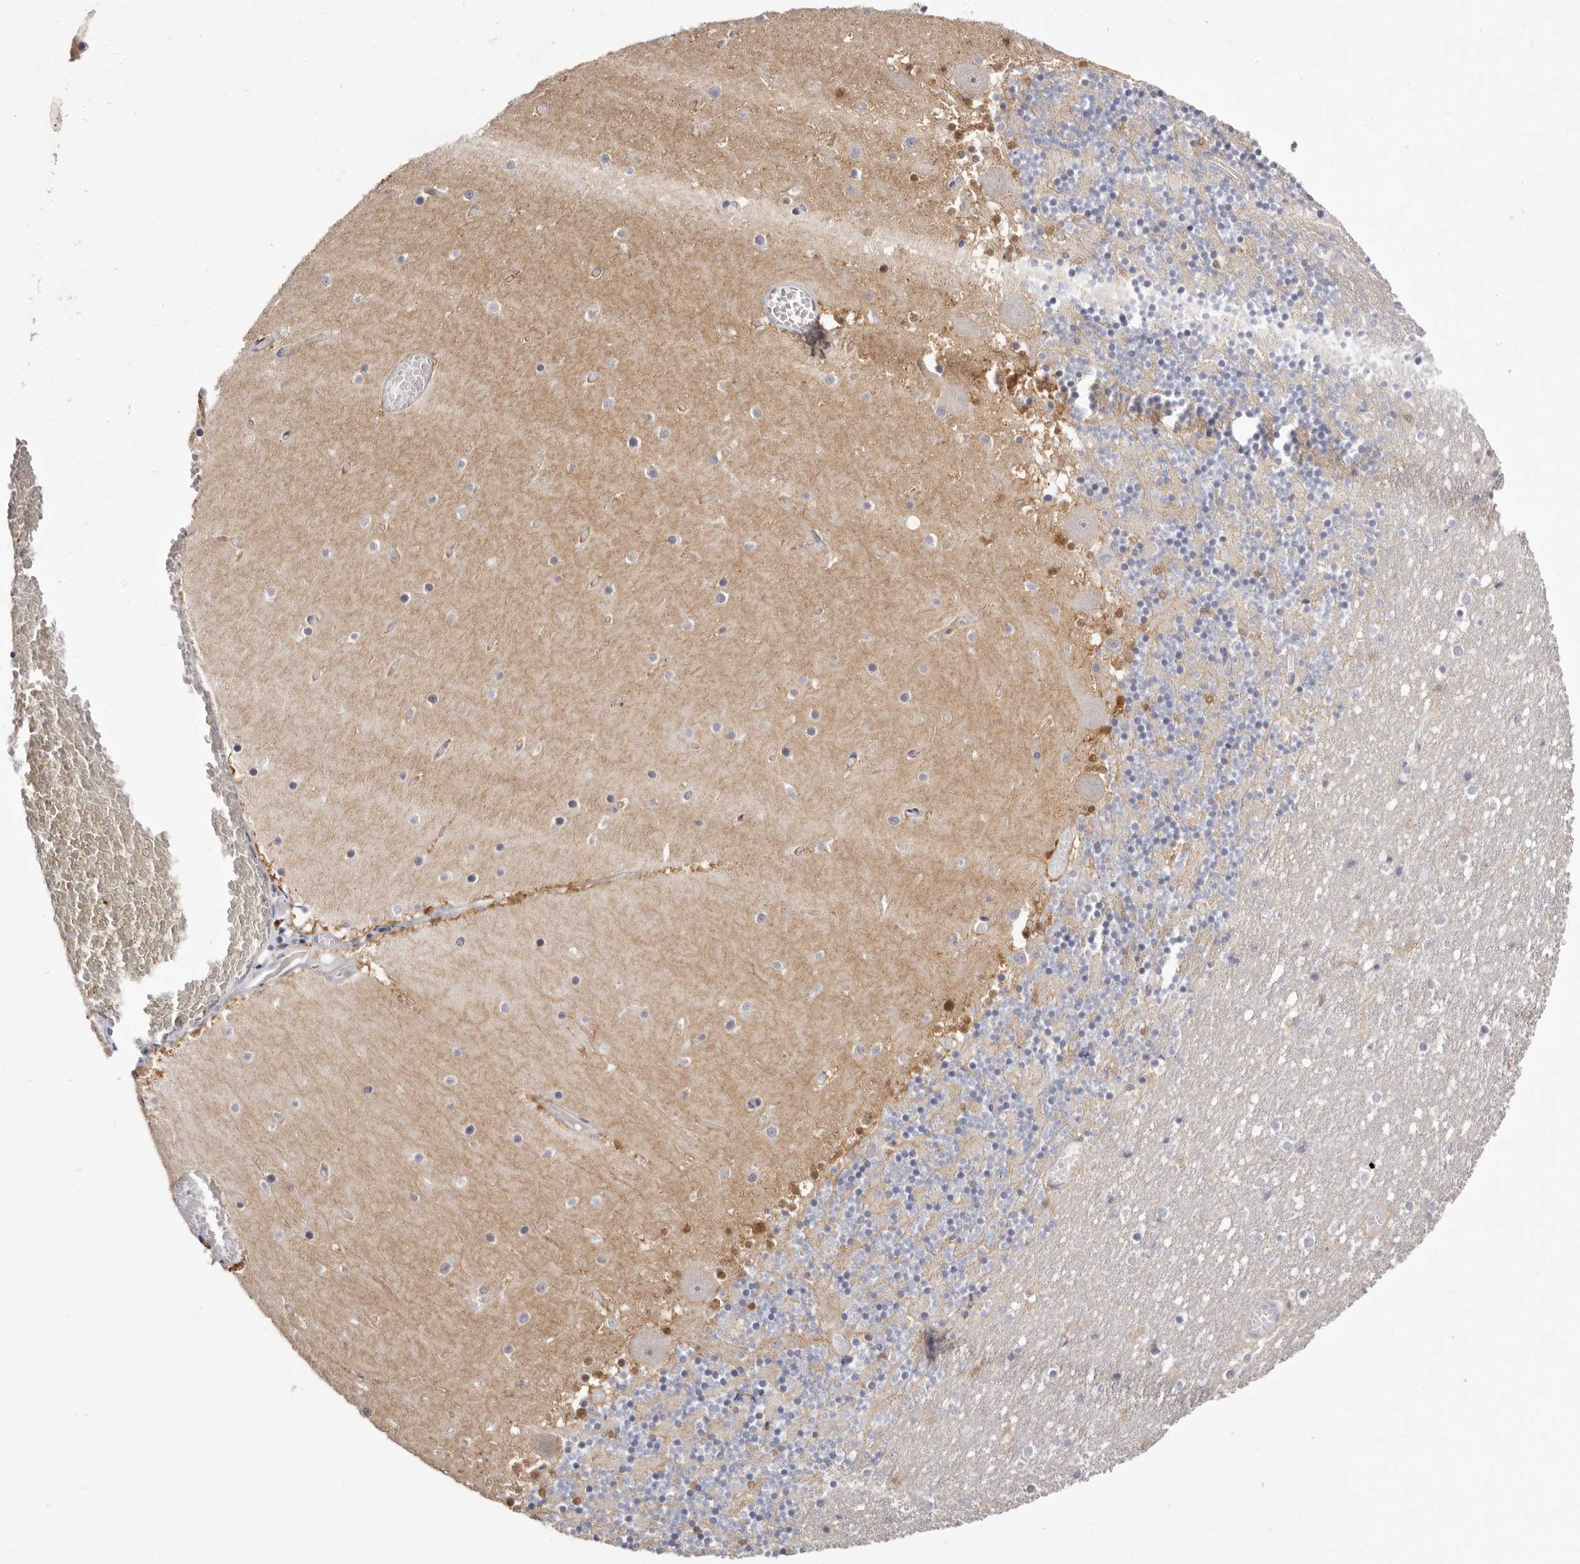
{"staining": {"intensity": "weak", "quantity": "<25%", "location": "cytoplasmic/membranous"}, "tissue": "cerebellum", "cell_type": "Cells in granular layer", "image_type": "normal", "snomed": [{"axis": "morphology", "description": "Normal tissue, NOS"}, {"axis": "topography", "description": "Cerebellum"}], "caption": "Protein analysis of normal cerebellum shows no significant positivity in cells in granular layer.", "gene": "STK16", "patient": {"sex": "female", "age": 28}}